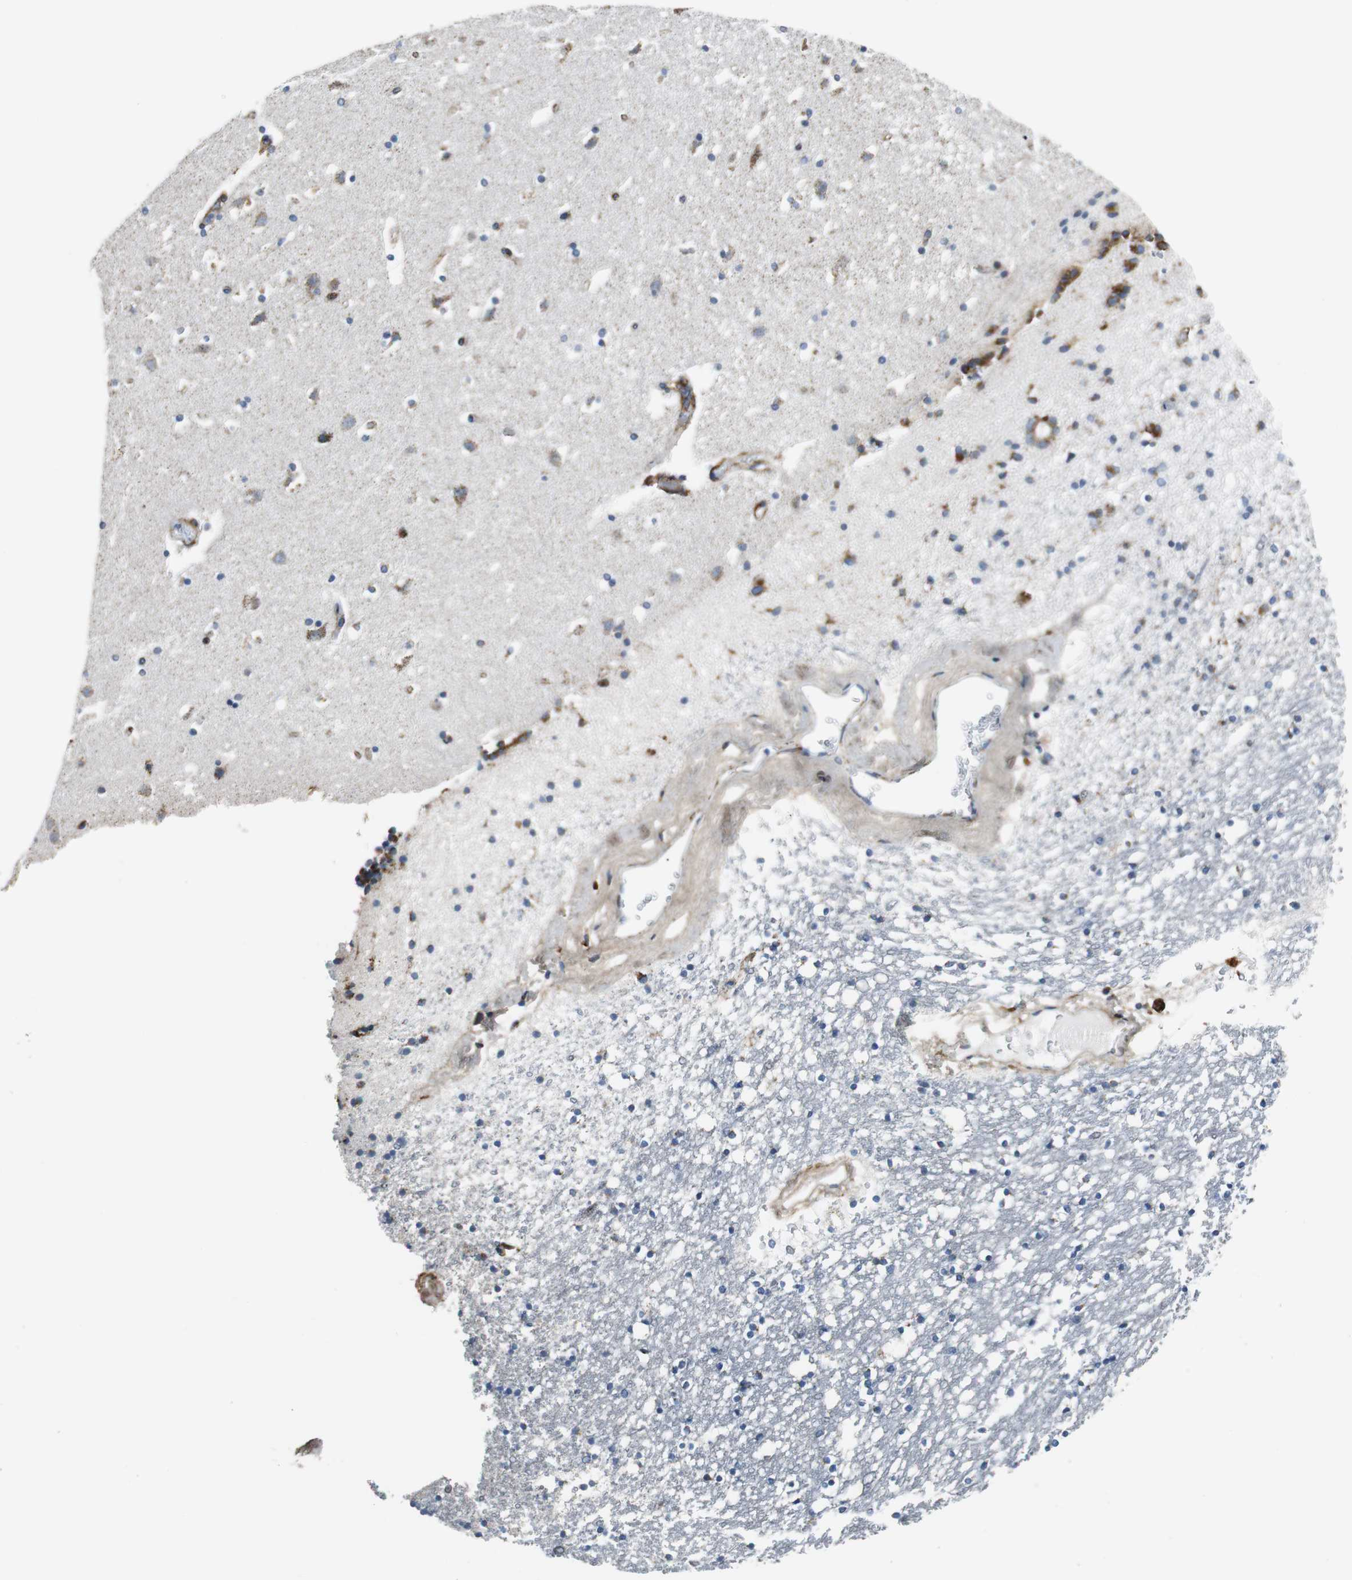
{"staining": {"intensity": "strong", "quantity": "25%-75%", "location": "cytoplasmic/membranous"}, "tissue": "caudate", "cell_type": "Glial cells", "image_type": "normal", "snomed": [{"axis": "morphology", "description": "Normal tissue, NOS"}, {"axis": "topography", "description": "Lateral ventricle wall"}], "caption": "A brown stain shows strong cytoplasmic/membranous staining of a protein in glial cells of normal caudate.", "gene": "C1QTNF7", "patient": {"sex": "male", "age": 45}}